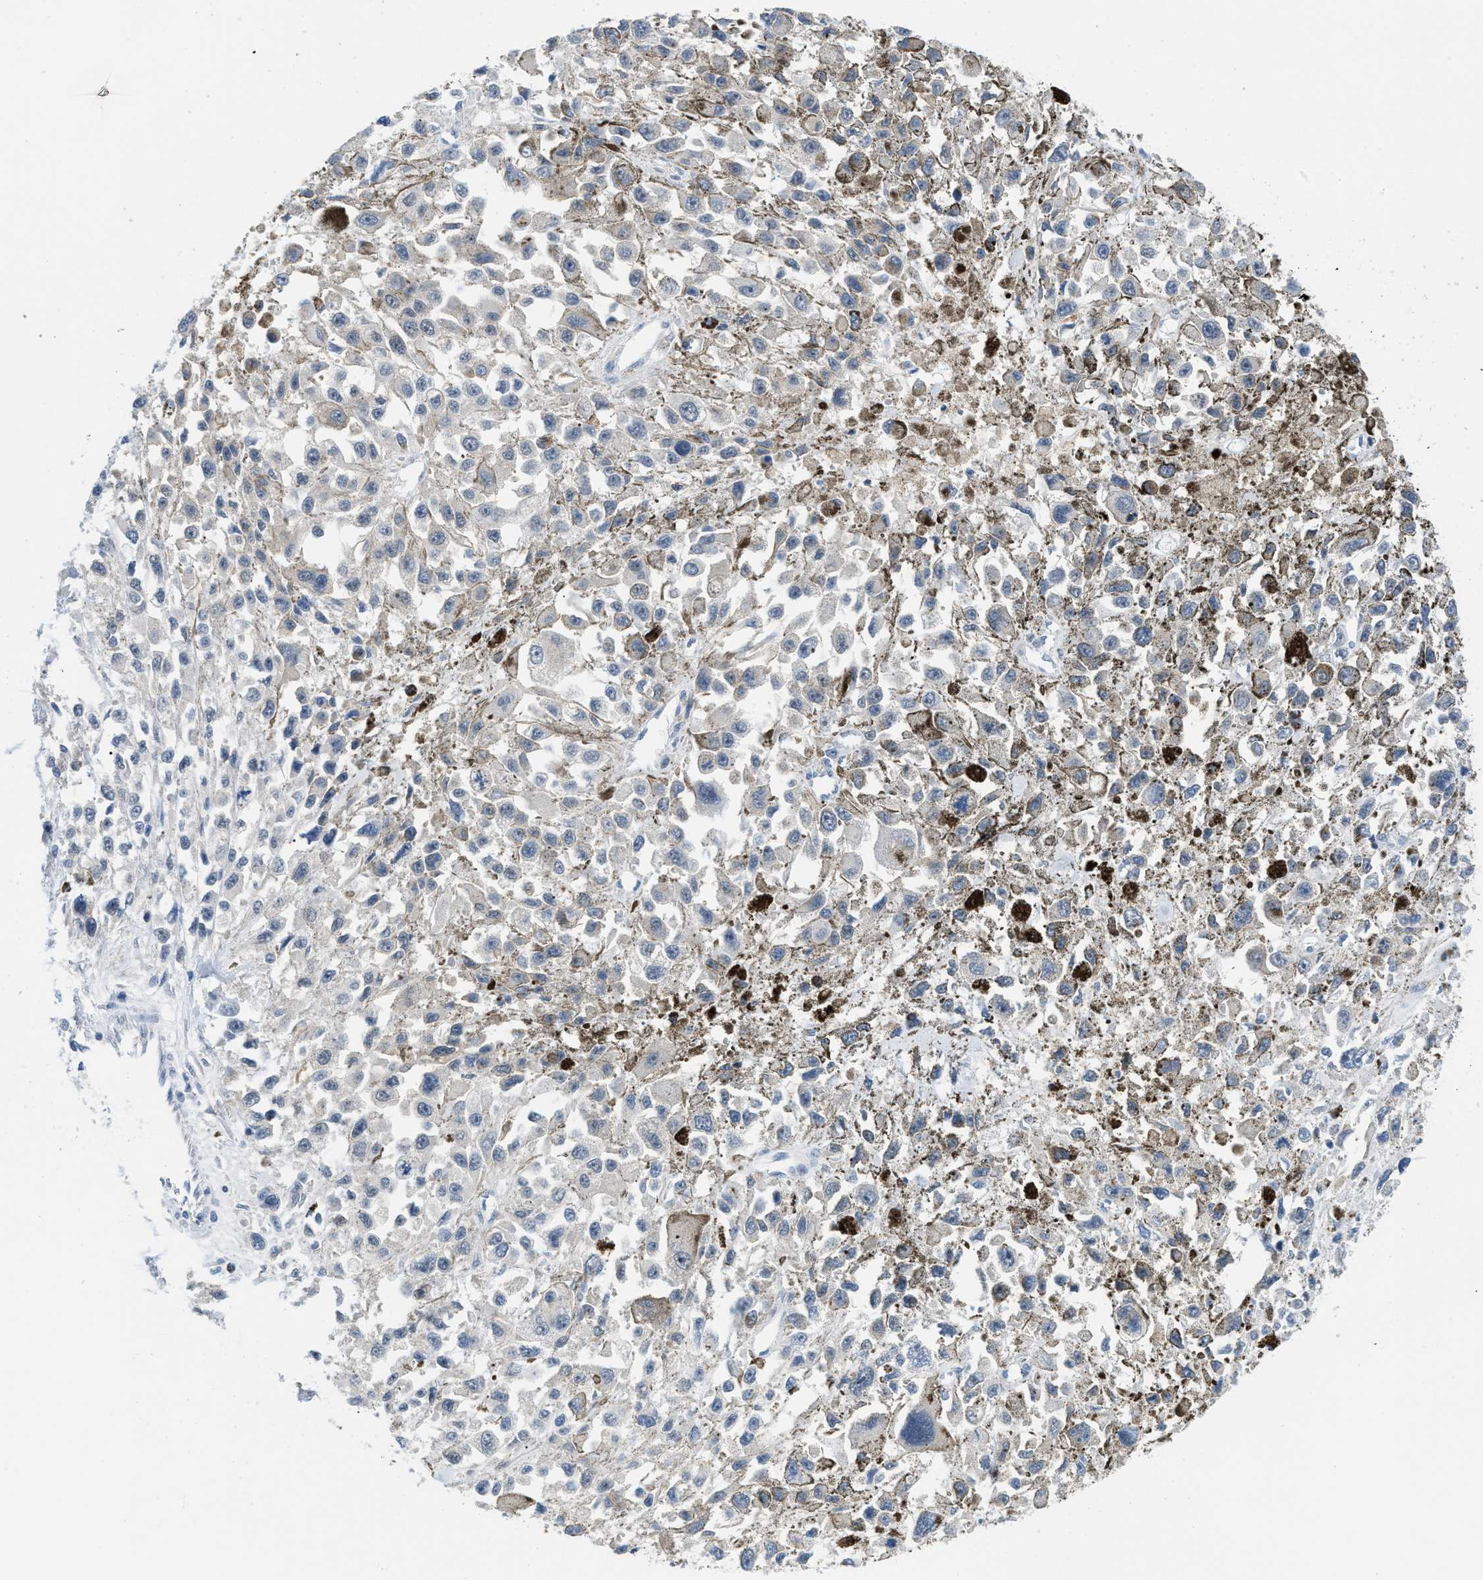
{"staining": {"intensity": "negative", "quantity": "none", "location": "none"}, "tissue": "melanoma", "cell_type": "Tumor cells", "image_type": "cancer", "snomed": [{"axis": "morphology", "description": "Malignant melanoma, Metastatic site"}, {"axis": "topography", "description": "Lymph node"}], "caption": "Histopathology image shows no protein staining in tumor cells of malignant melanoma (metastatic site) tissue.", "gene": "PSAT1", "patient": {"sex": "male", "age": 59}}